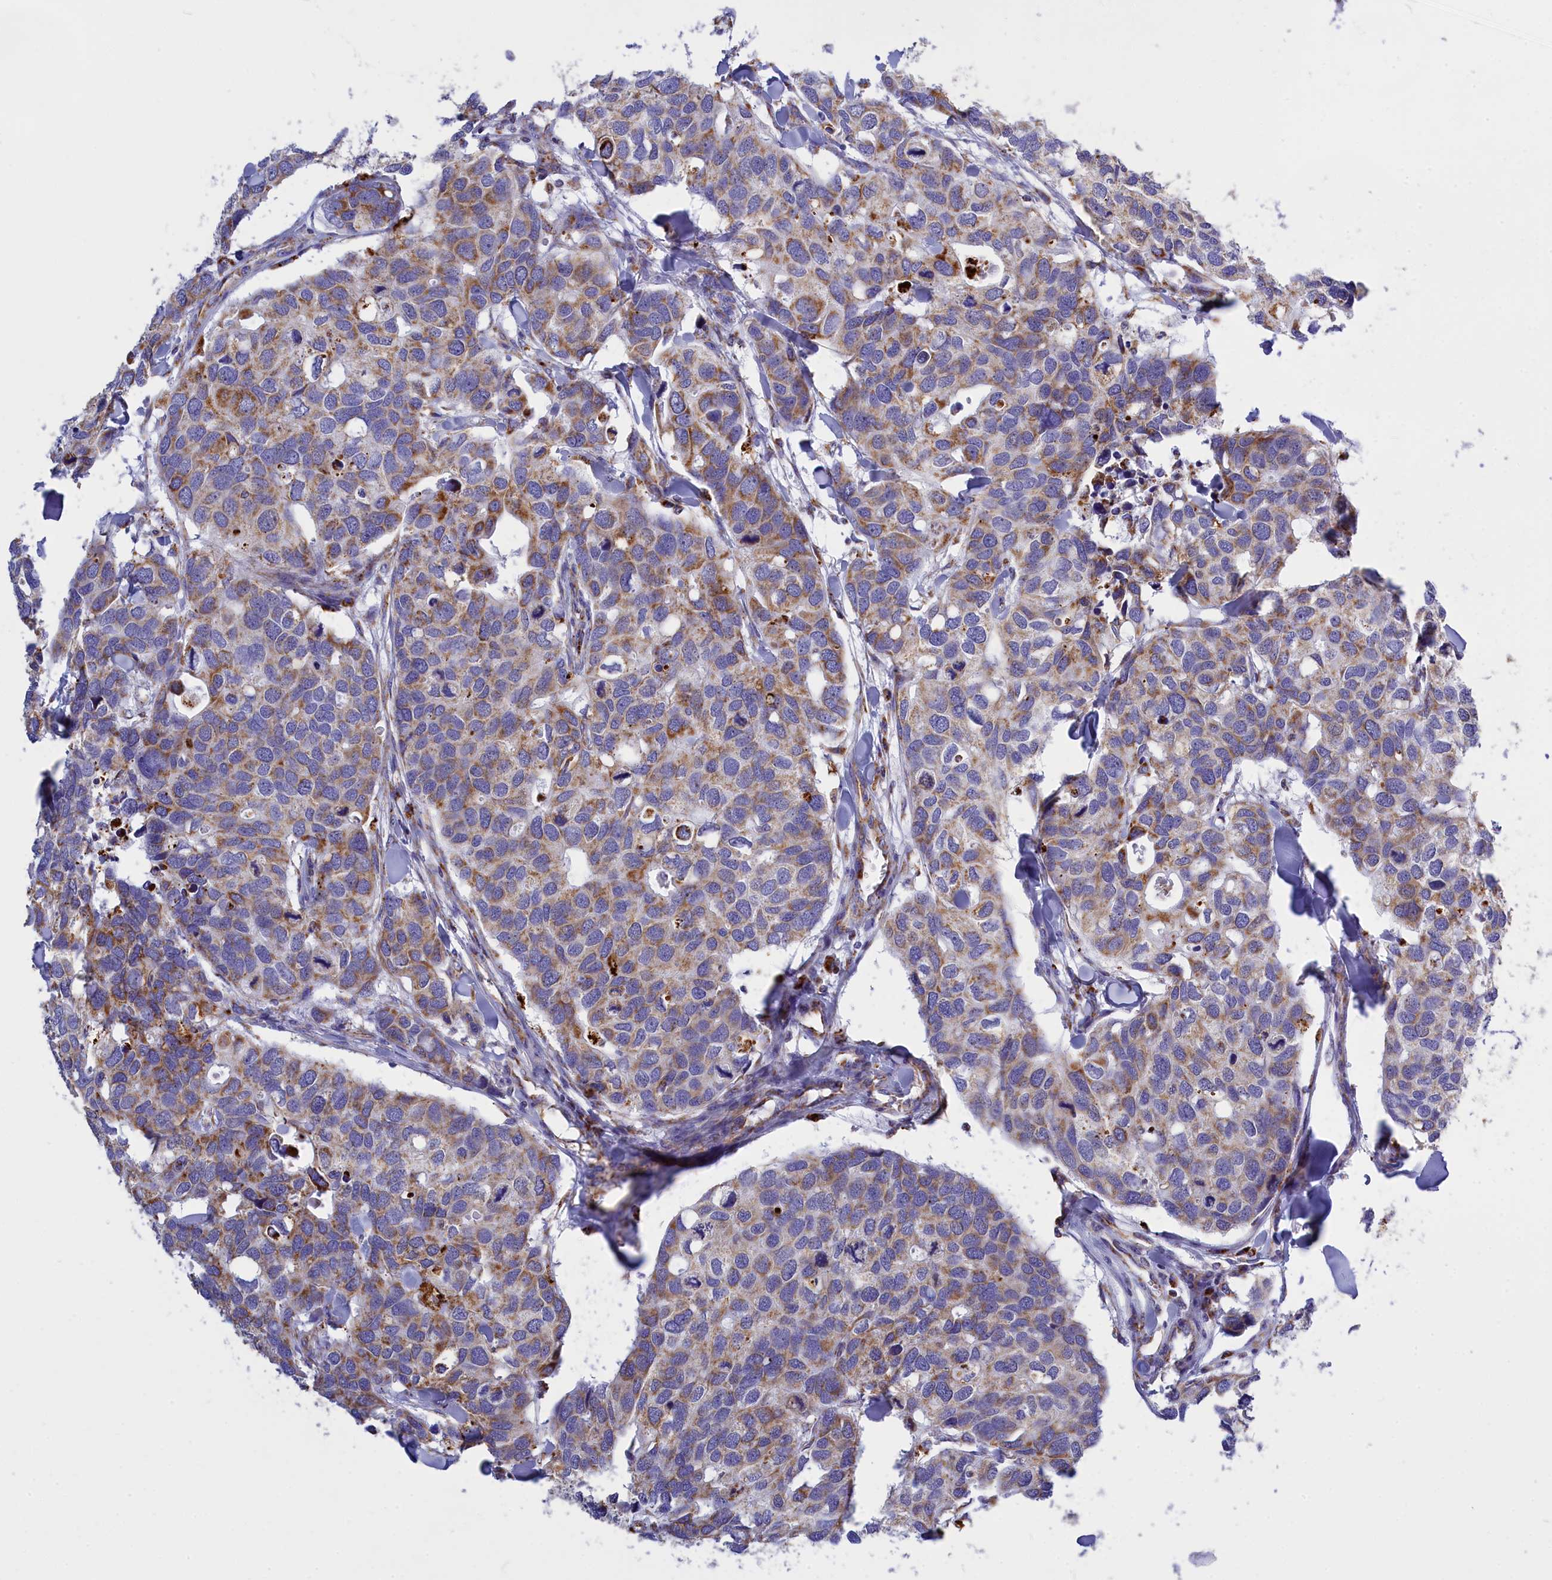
{"staining": {"intensity": "moderate", "quantity": "25%-75%", "location": "cytoplasmic/membranous"}, "tissue": "breast cancer", "cell_type": "Tumor cells", "image_type": "cancer", "snomed": [{"axis": "morphology", "description": "Duct carcinoma"}, {"axis": "topography", "description": "Breast"}], "caption": "Invasive ductal carcinoma (breast) tissue demonstrates moderate cytoplasmic/membranous staining in about 25%-75% of tumor cells (brown staining indicates protein expression, while blue staining denotes nuclei).", "gene": "VDAC2", "patient": {"sex": "female", "age": 83}}